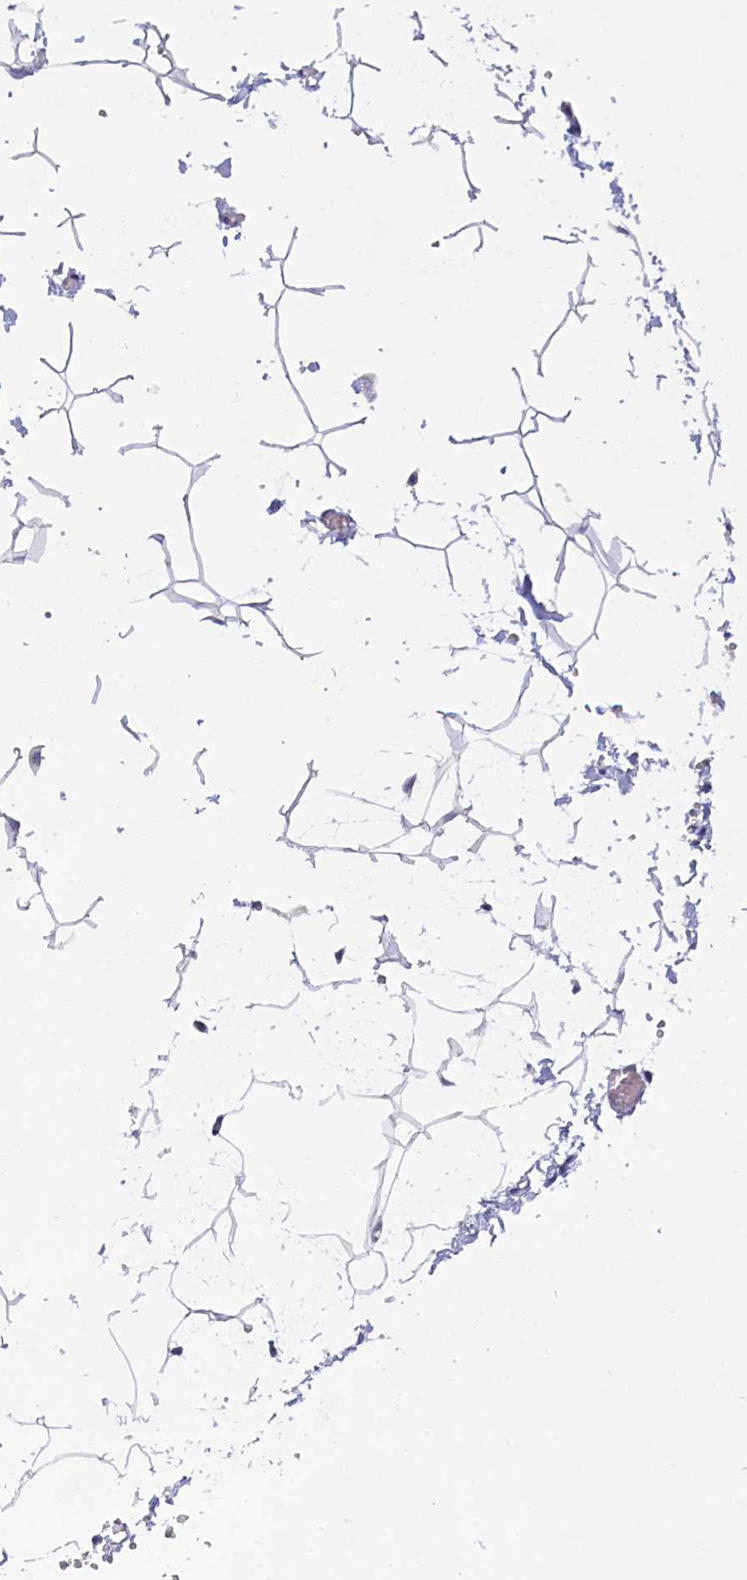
{"staining": {"intensity": "negative", "quantity": "none", "location": "none"}, "tissue": "adipose tissue", "cell_type": "Adipocytes", "image_type": "normal", "snomed": [{"axis": "morphology", "description": "Normal tissue, NOS"}, {"axis": "topography", "description": "Gallbladder"}, {"axis": "topography", "description": "Peripheral nerve tissue"}], "caption": "DAB immunohistochemical staining of benign human adipose tissue displays no significant expression in adipocytes.", "gene": "CRAMP1", "patient": {"sex": "male", "age": 38}}